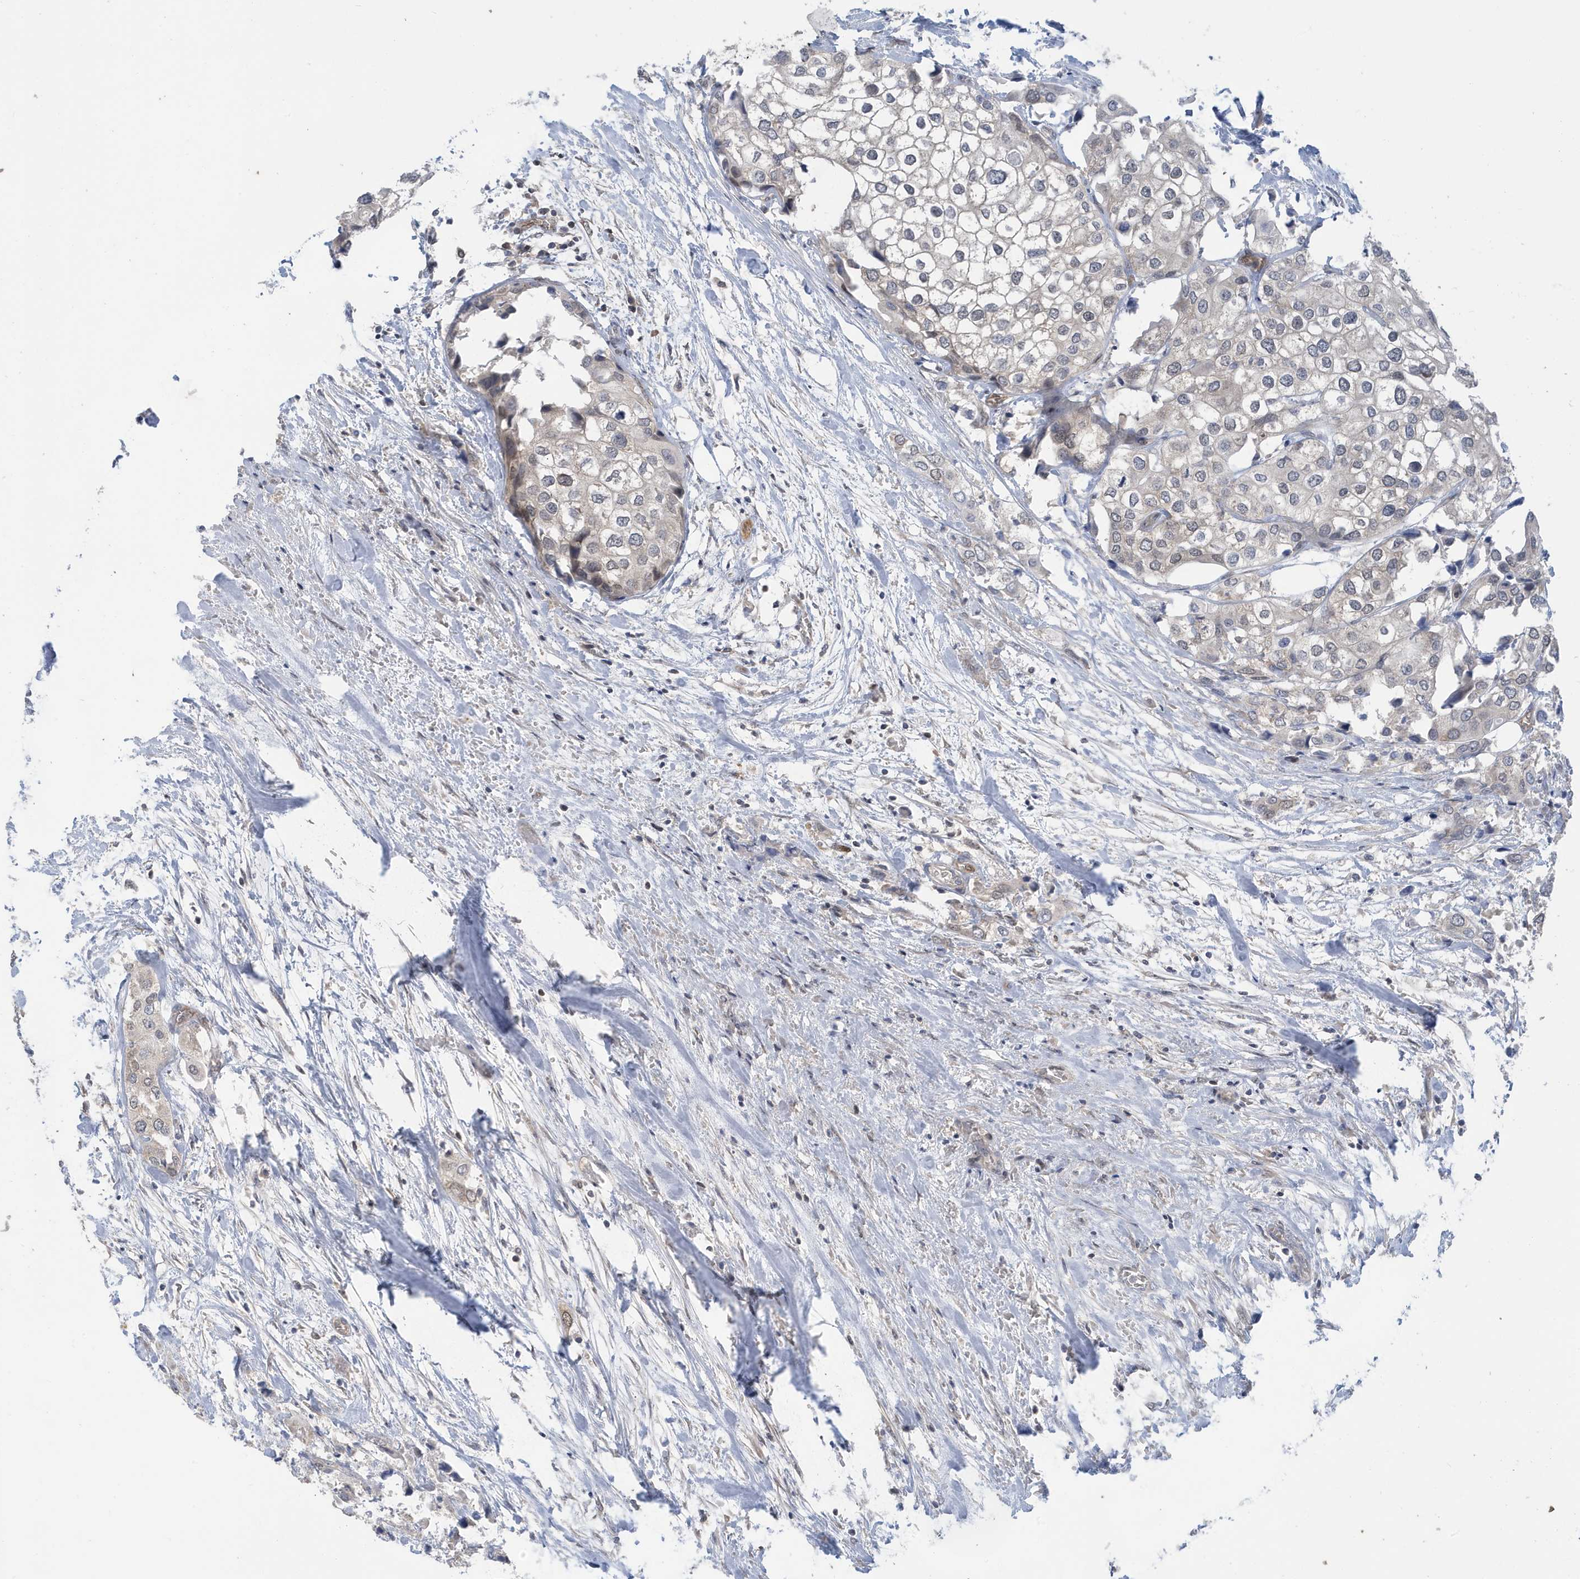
{"staining": {"intensity": "negative", "quantity": "none", "location": "none"}, "tissue": "urothelial cancer", "cell_type": "Tumor cells", "image_type": "cancer", "snomed": [{"axis": "morphology", "description": "Urothelial carcinoma, High grade"}, {"axis": "topography", "description": "Urinary bladder"}], "caption": "This histopathology image is of urothelial cancer stained with immunohistochemistry to label a protein in brown with the nuclei are counter-stained blue. There is no expression in tumor cells.", "gene": "NCOA7", "patient": {"sex": "male", "age": 64}}